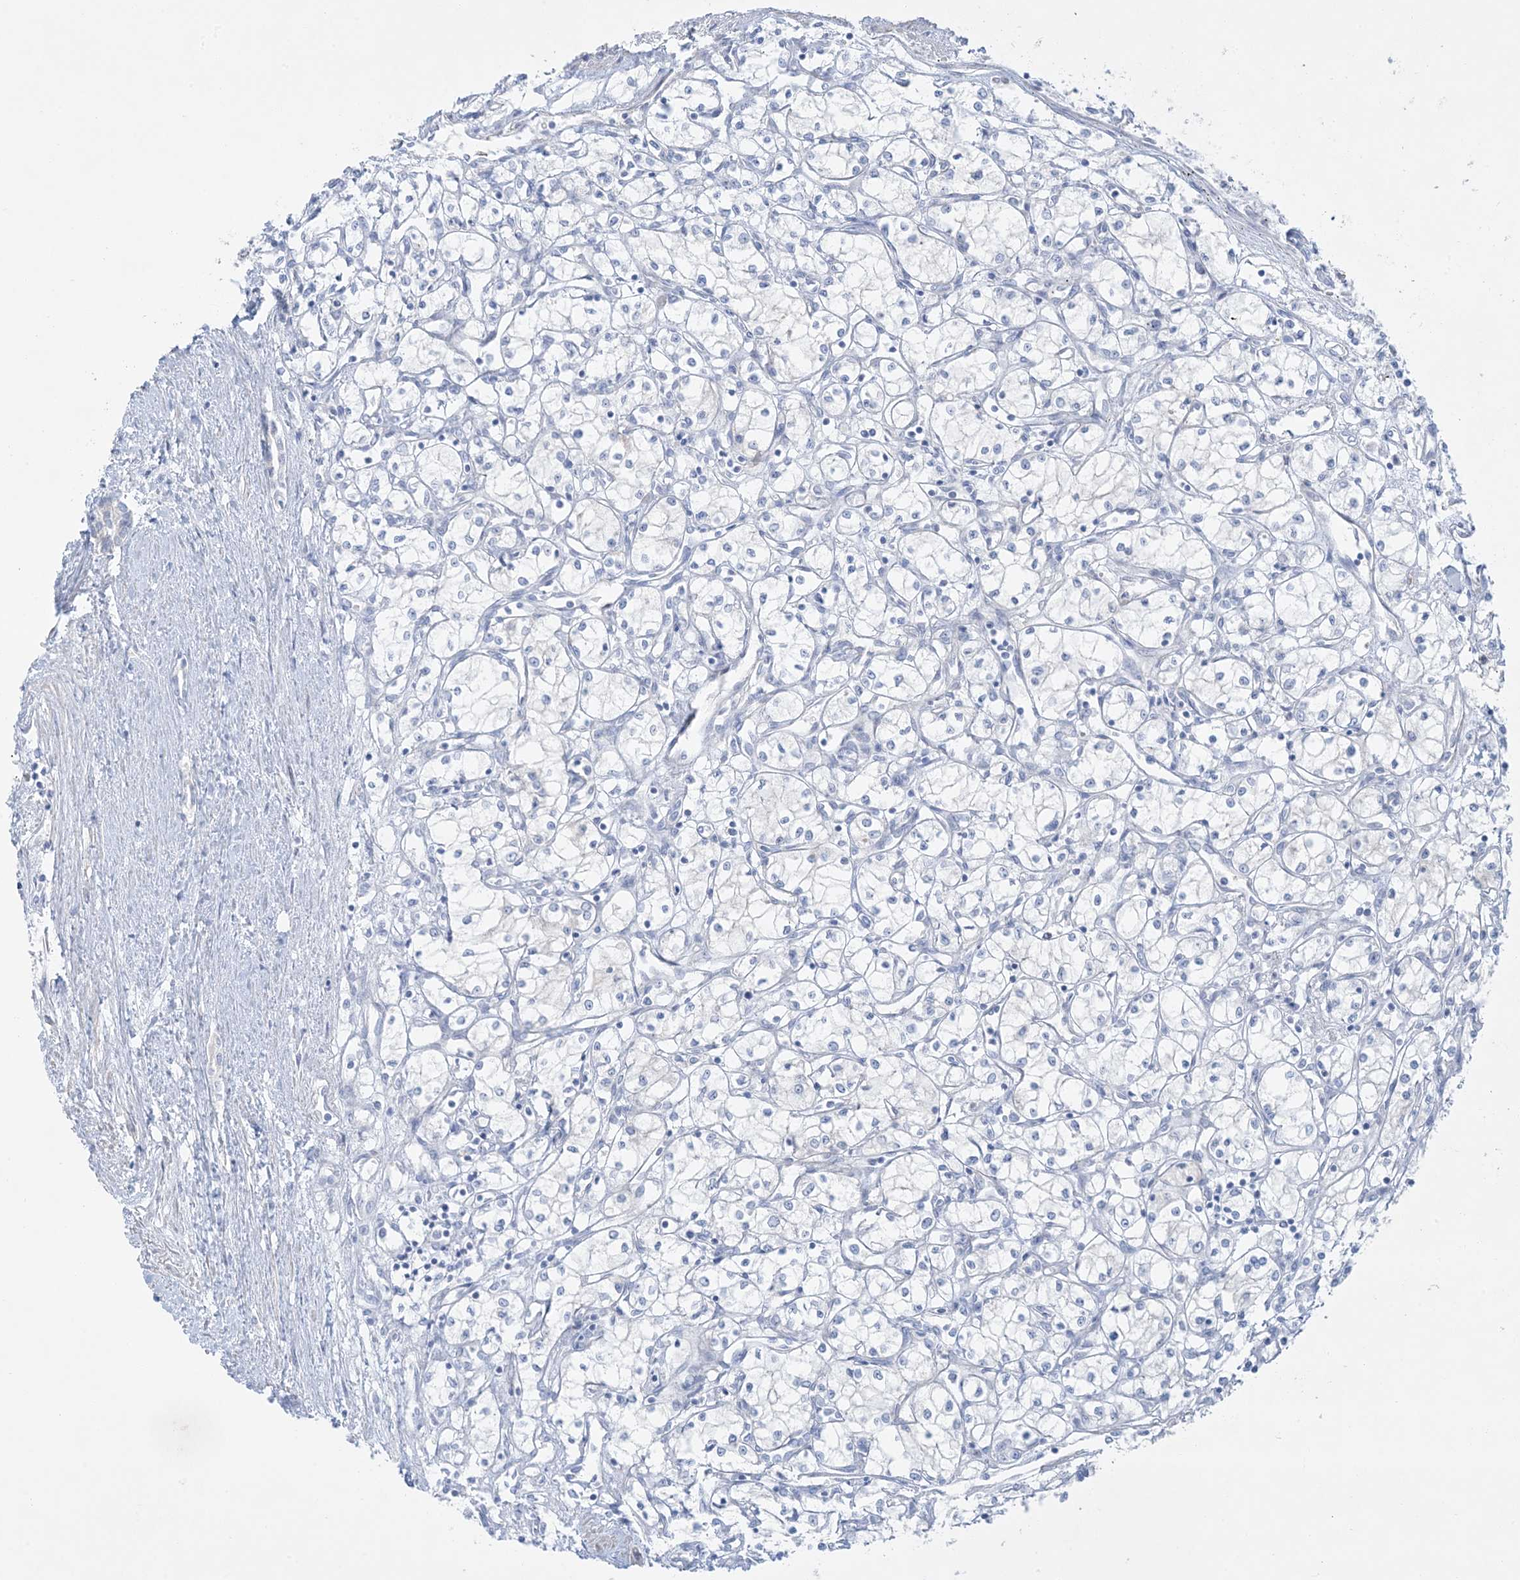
{"staining": {"intensity": "negative", "quantity": "none", "location": "none"}, "tissue": "renal cancer", "cell_type": "Tumor cells", "image_type": "cancer", "snomed": [{"axis": "morphology", "description": "Adenocarcinoma, NOS"}, {"axis": "topography", "description": "Kidney"}], "caption": "Tumor cells are negative for brown protein staining in renal cancer (adenocarcinoma).", "gene": "FAM184A", "patient": {"sex": "male", "age": 59}}